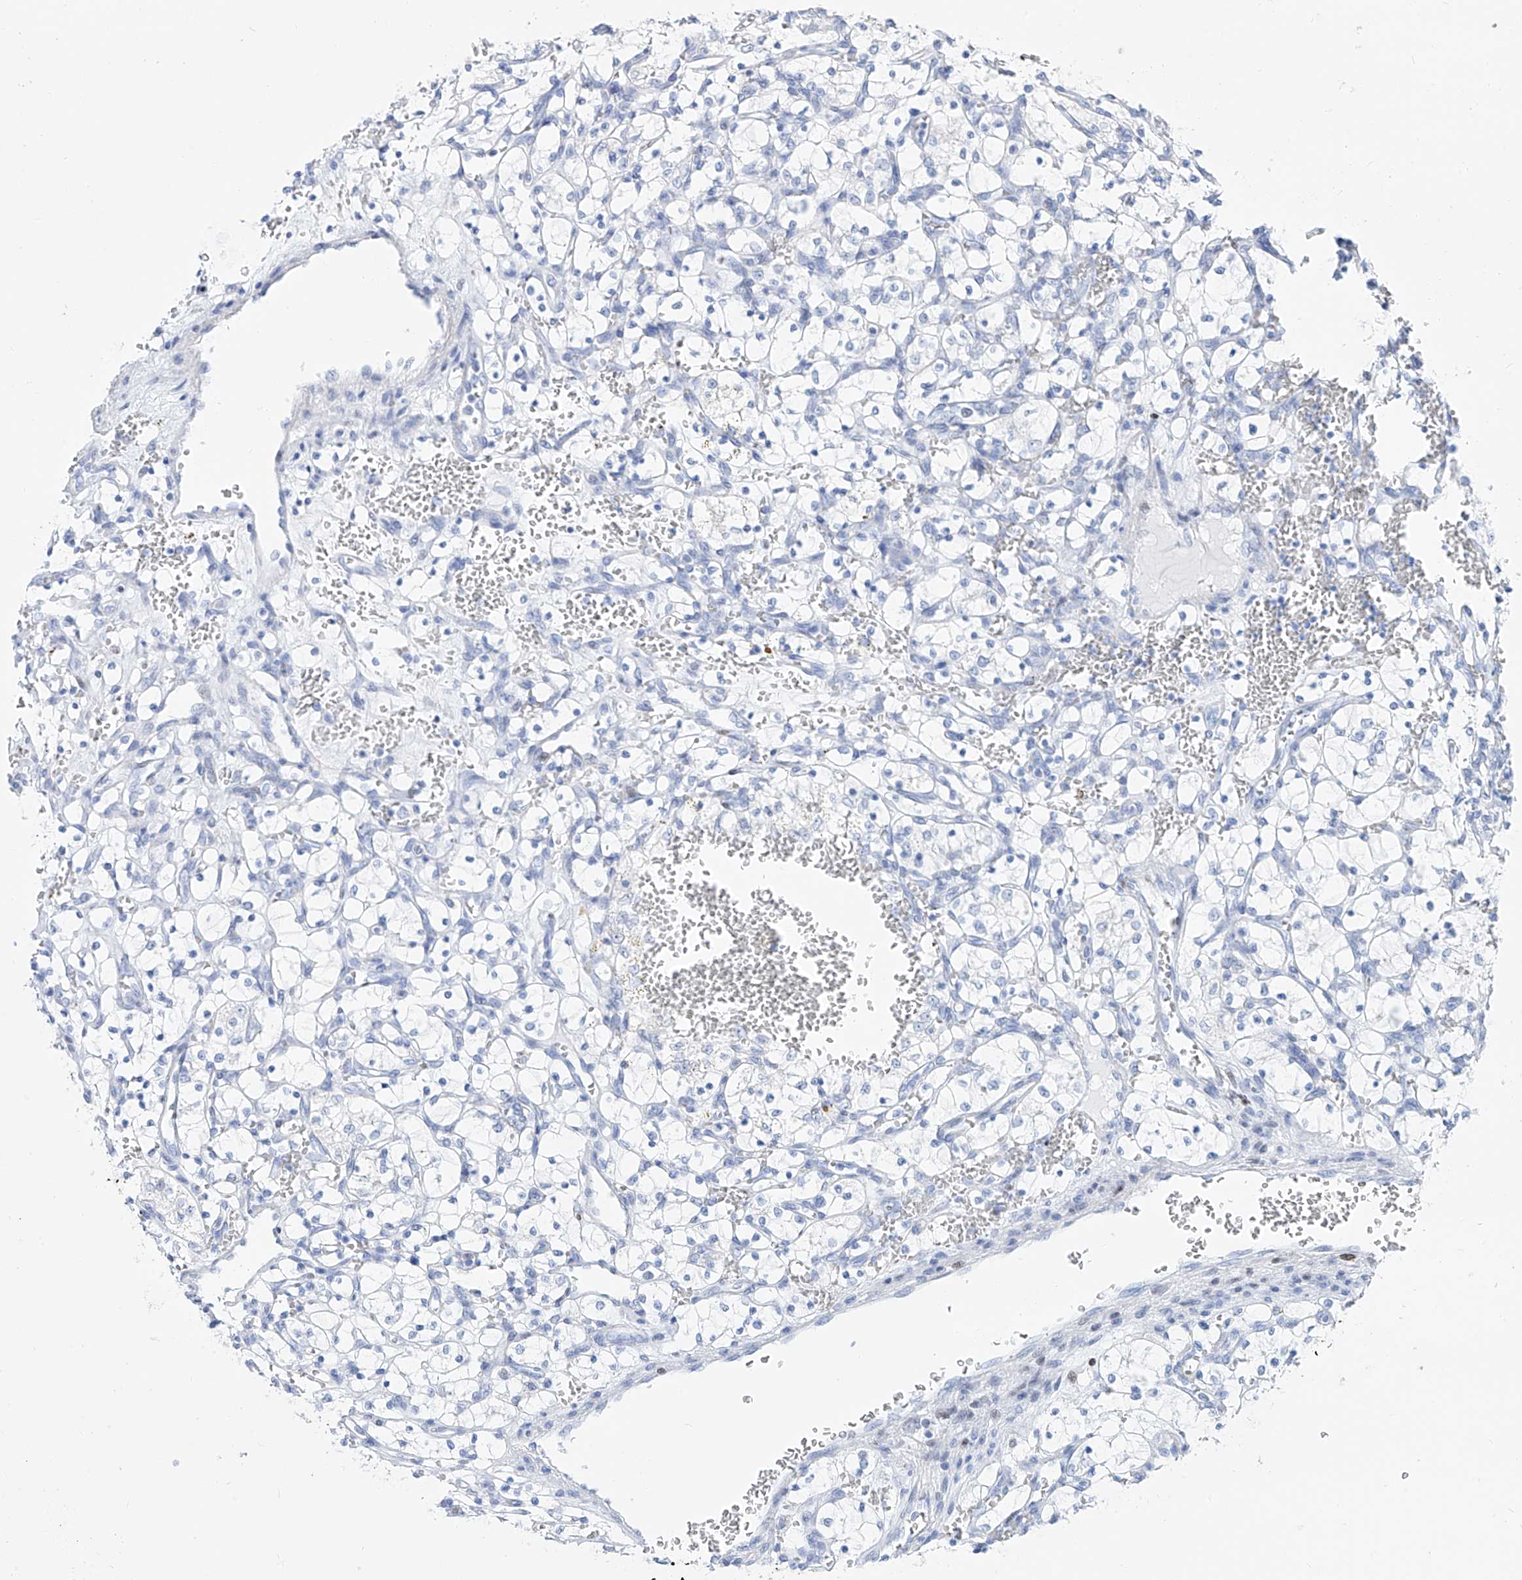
{"staining": {"intensity": "negative", "quantity": "none", "location": "none"}, "tissue": "renal cancer", "cell_type": "Tumor cells", "image_type": "cancer", "snomed": [{"axis": "morphology", "description": "Adenocarcinoma, NOS"}, {"axis": "topography", "description": "Kidney"}], "caption": "Immunohistochemistry image of adenocarcinoma (renal) stained for a protein (brown), which displays no staining in tumor cells.", "gene": "FRS3", "patient": {"sex": "female", "age": 69}}